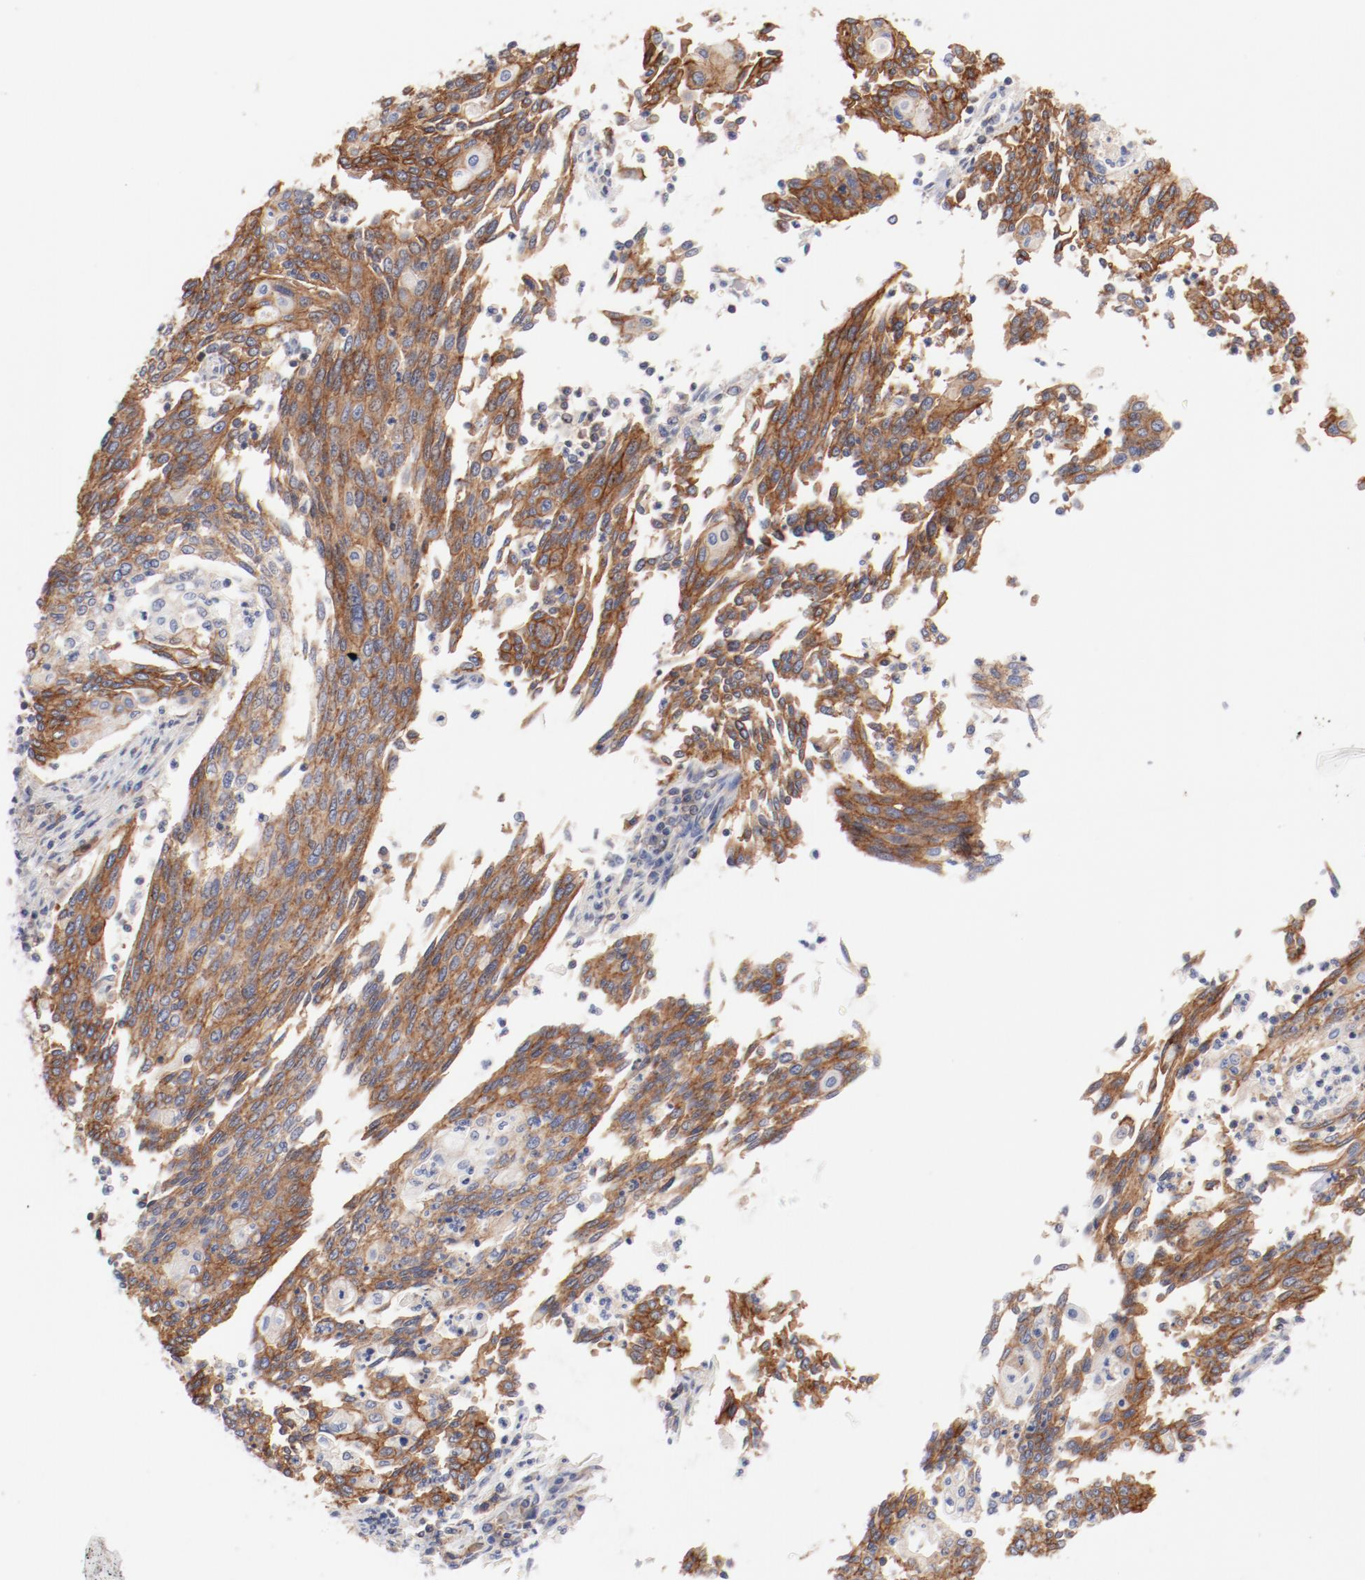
{"staining": {"intensity": "moderate", "quantity": ">75%", "location": "cytoplasmic/membranous"}, "tissue": "cervical cancer", "cell_type": "Tumor cells", "image_type": "cancer", "snomed": [{"axis": "morphology", "description": "Squamous cell carcinoma, NOS"}, {"axis": "topography", "description": "Cervix"}], "caption": "A brown stain shows moderate cytoplasmic/membranous positivity of a protein in cervical cancer (squamous cell carcinoma) tumor cells. The staining is performed using DAB (3,3'-diaminobenzidine) brown chromogen to label protein expression. The nuclei are counter-stained blue using hematoxylin.", "gene": "SETD3", "patient": {"sex": "female", "age": 40}}